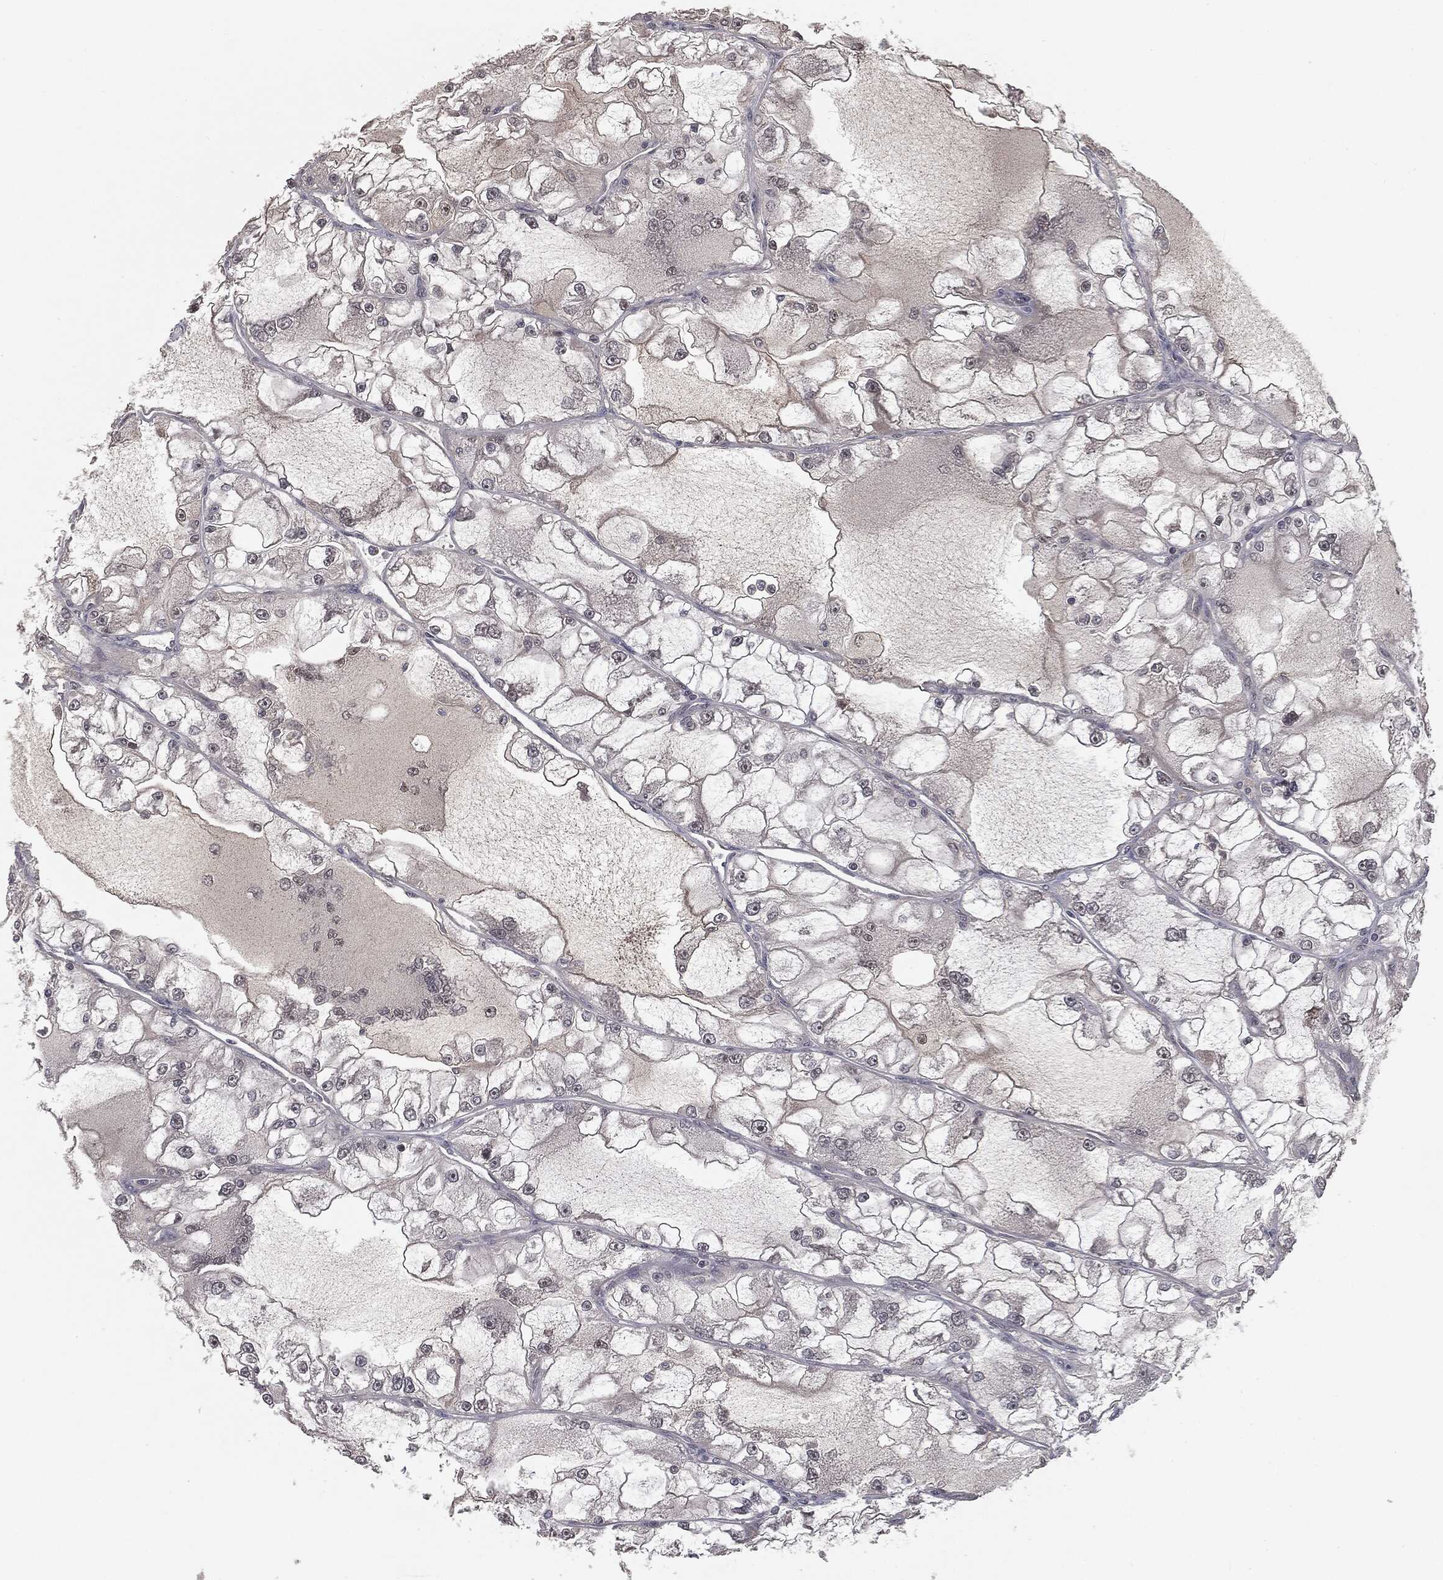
{"staining": {"intensity": "negative", "quantity": "none", "location": "none"}, "tissue": "renal cancer", "cell_type": "Tumor cells", "image_type": "cancer", "snomed": [{"axis": "morphology", "description": "Adenocarcinoma, NOS"}, {"axis": "topography", "description": "Kidney"}], "caption": "Renal cancer (adenocarcinoma) was stained to show a protein in brown. There is no significant expression in tumor cells.", "gene": "FBXO7", "patient": {"sex": "female", "age": 72}}